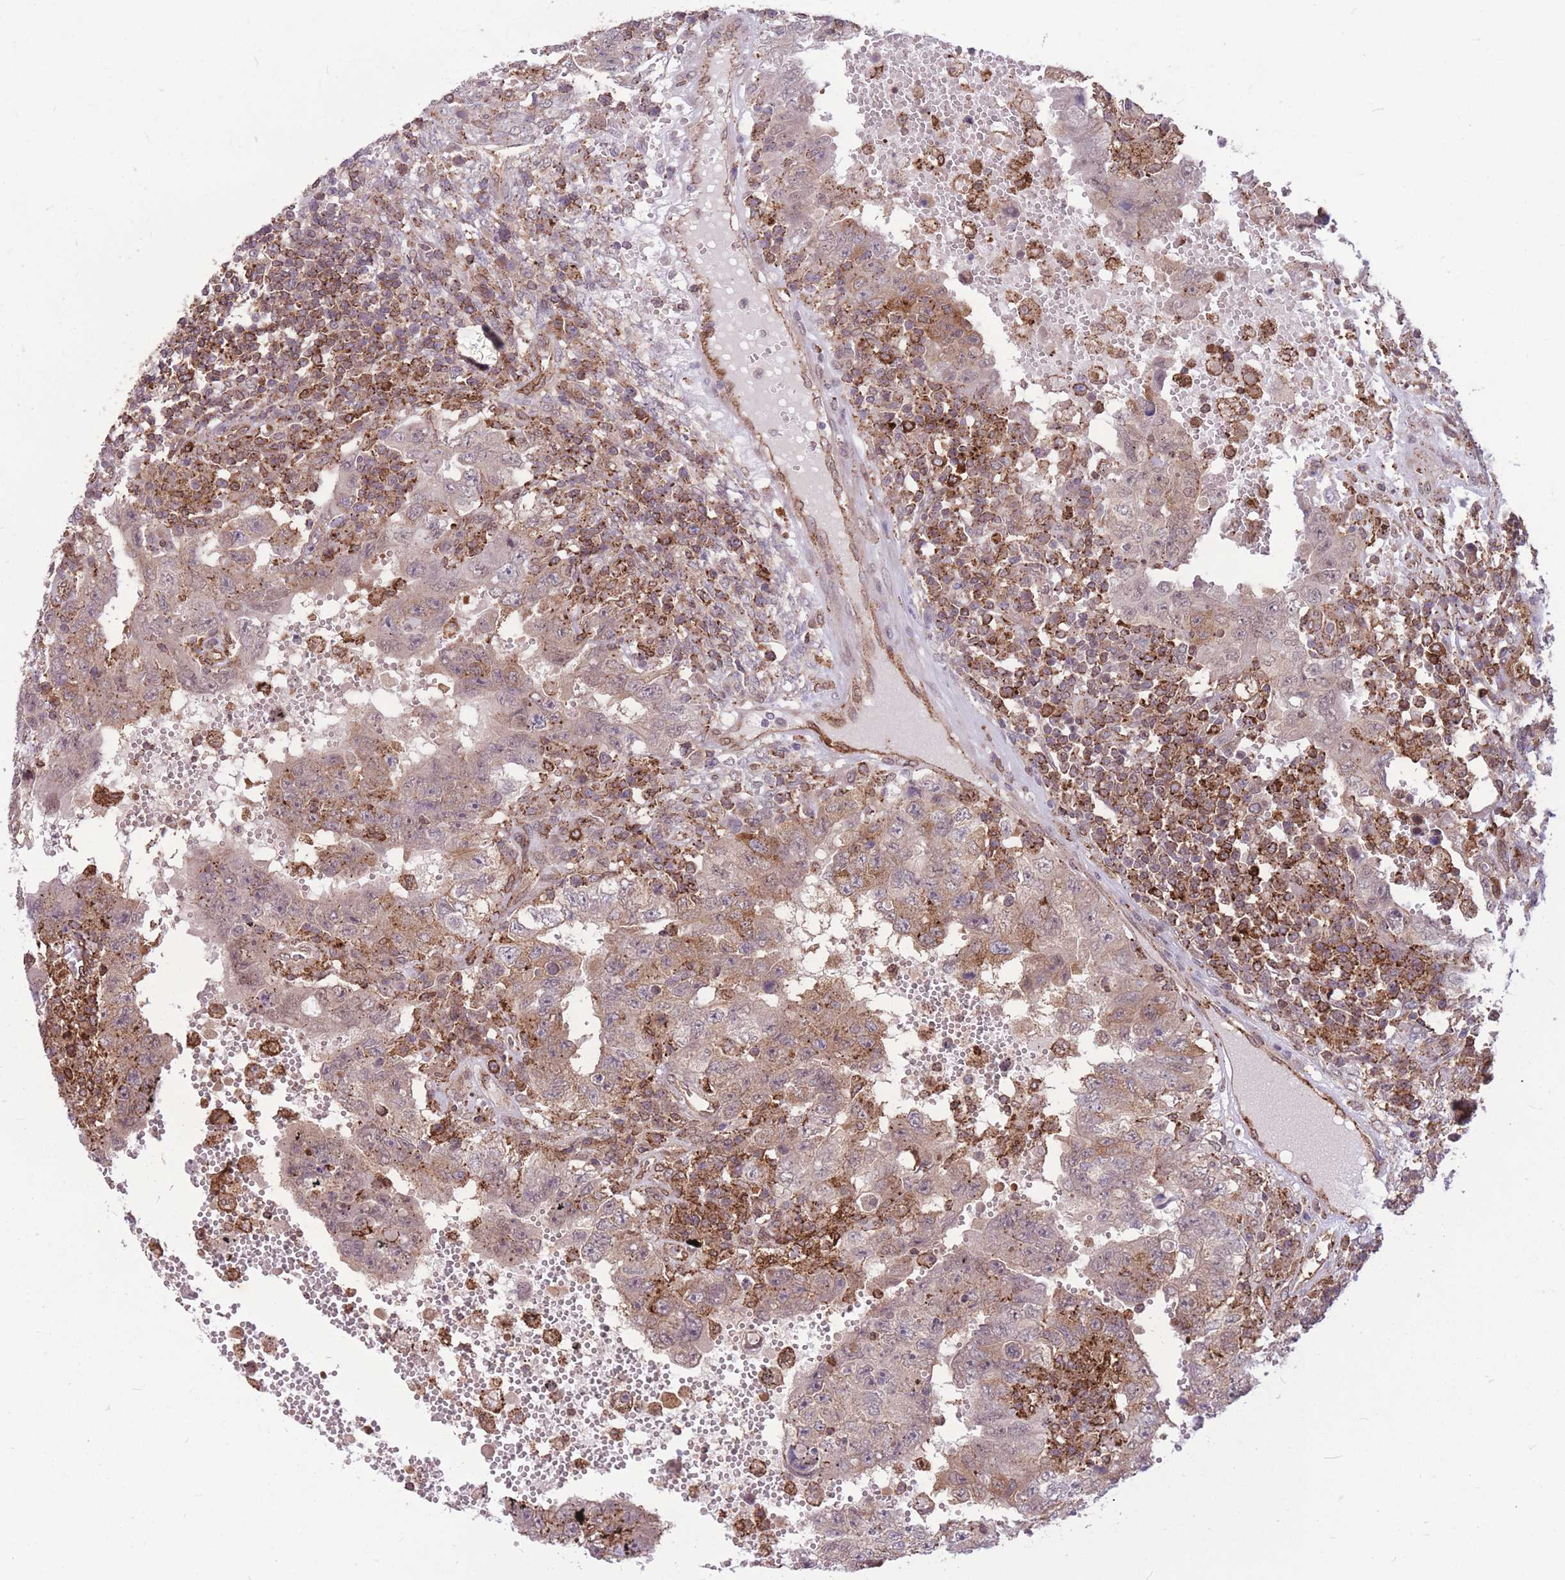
{"staining": {"intensity": "strong", "quantity": "25%-75%", "location": "cytoplasmic/membranous"}, "tissue": "testis cancer", "cell_type": "Tumor cells", "image_type": "cancer", "snomed": [{"axis": "morphology", "description": "Carcinoma, Embryonal, NOS"}, {"axis": "topography", "description": "Testis"}], "caption": "Embryonal carcinoma (testis) stained with DAB immunohistochemistry (IHC) shows high levels of strong cytoplasmic/membranous expression in about 25%-75% of tumor cells.", "gene": "TCF20", "patient": {"sex": "male", "age": 26}}